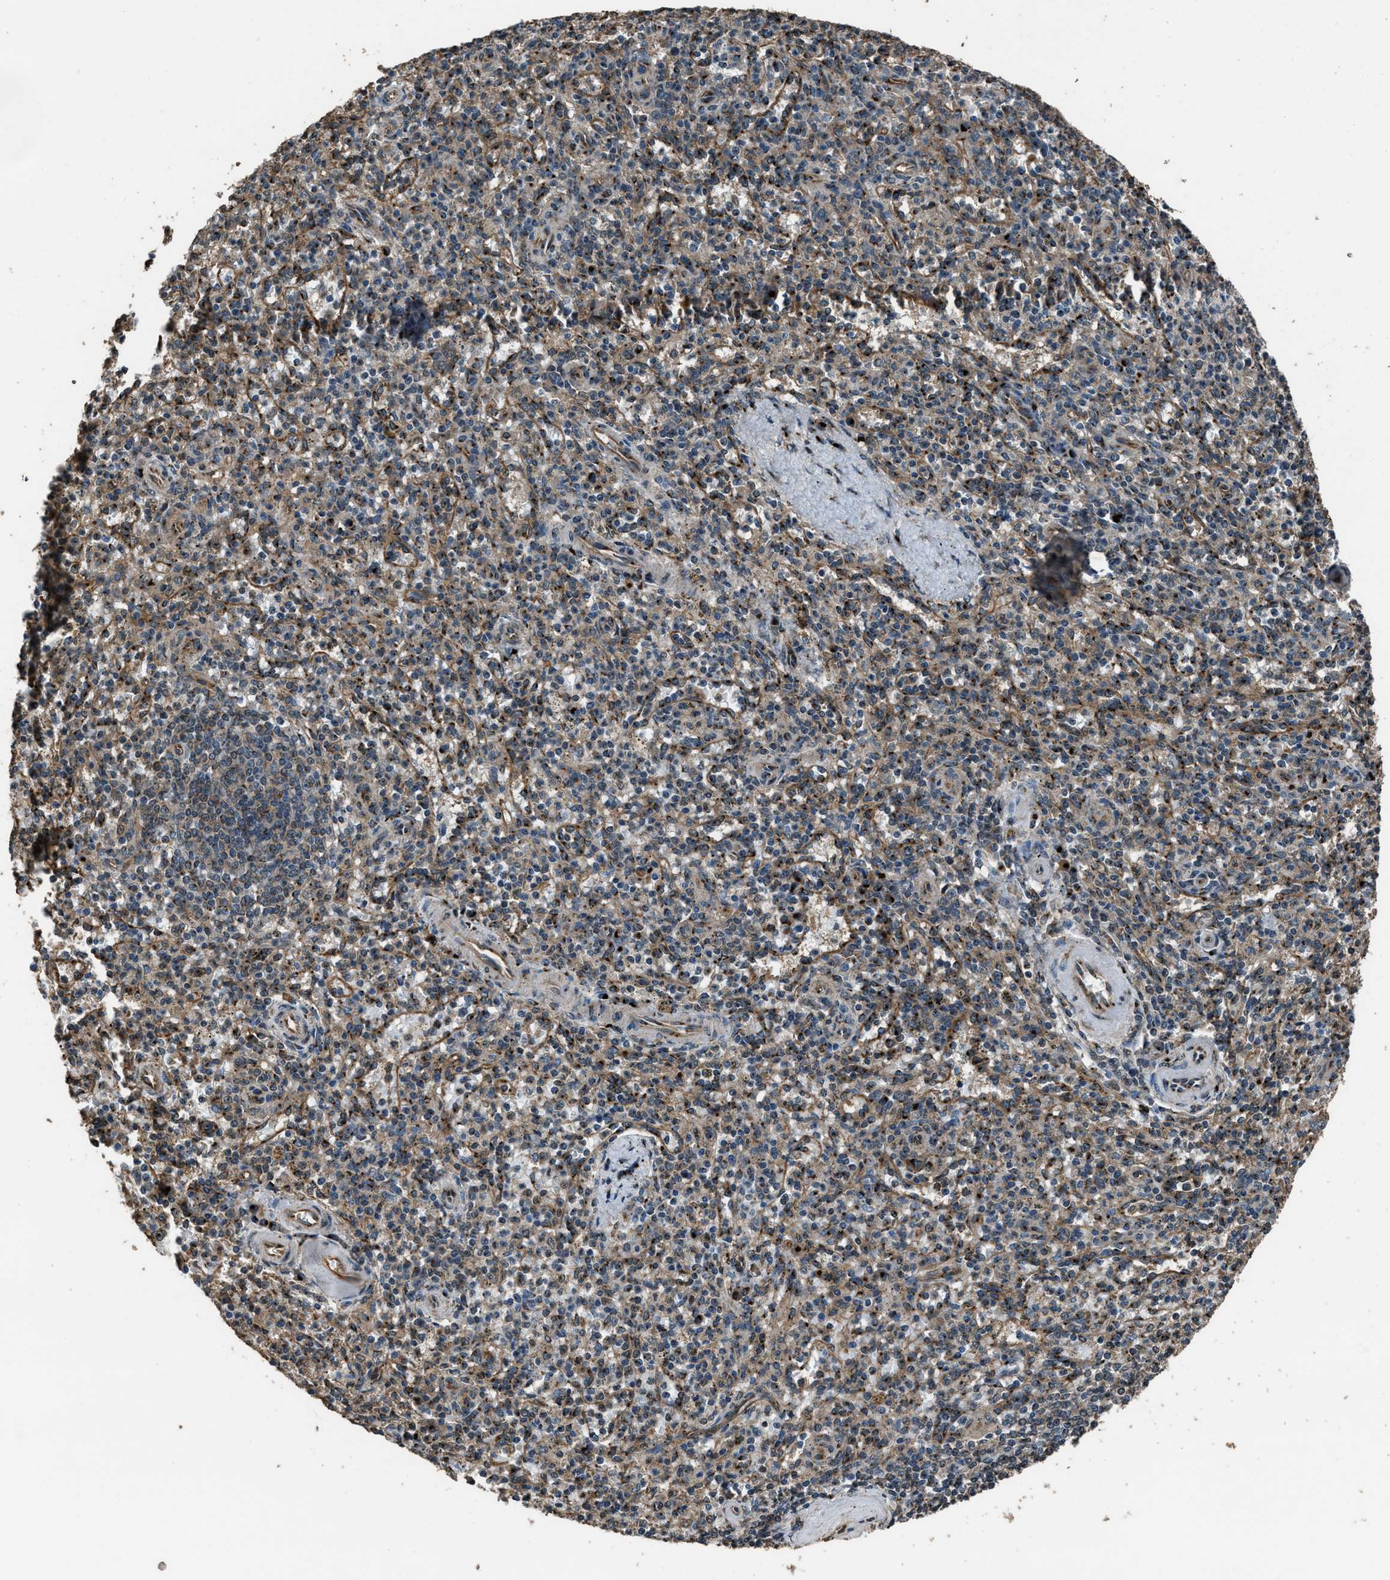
{"staining": {"intensity": "strong", "quantity": "25%-75%", "location": "cytoplasmic/membranous"}, "tissue": "spleen", "cell_type": "Cells in red pulp", "image_type": "normal", "snomed": [{"axis": "morphology", "description": "Normal tissue, NOS"}, {"axis": "topography", "description": "Spleen"}], "caption": "Immunohistochemical staining of unremarkable spleen exhibits strong cytoplasmic/membranous protein staining in about 25%-75% of cells in red pulp.", "gene": "SLC38A10", "patient": {"sex": "male", "age": 72}}